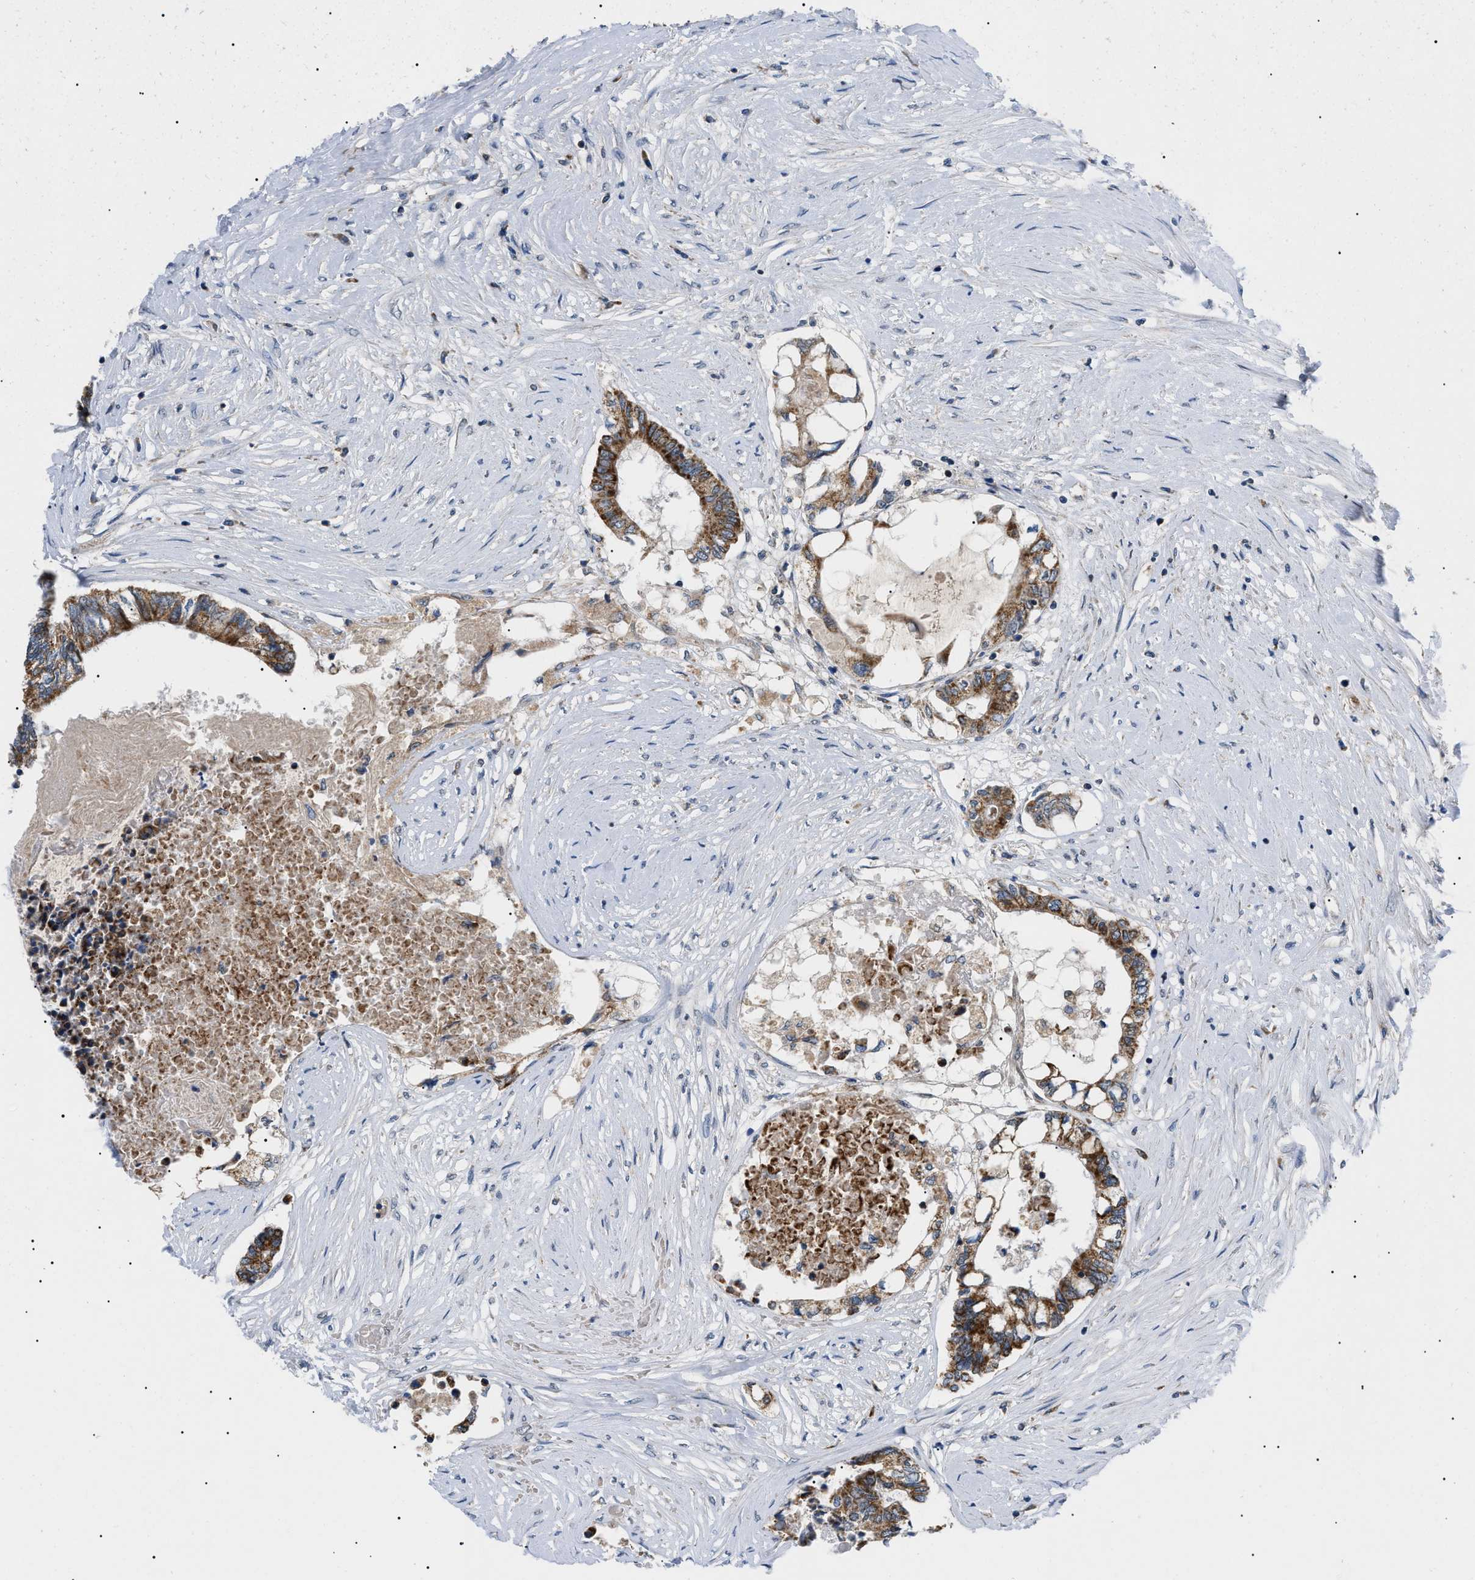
{"staining": {"intensity": "strong", "quantity": ">75%", "location": "cytoplasmic/membranous"}, "tissue": "colorectal cancer", "cell_type": "Tumor cells", "image_type": "cancer", "snomed": [{"axis": "morphology", "description": "Adenocarcinoma, NOS"}, {"axis": "topography", "description": "Rectum"}], "caption": "IHC image of human colorectal cancer (adenocarcinoma) stained for a protein (brown), which reveals high levels of strong cytoplasmic/membranous expression in approximately >75% of tumor cells.", "gene": "TOMM6", "patient": {"sex": "male", "age": 63}}